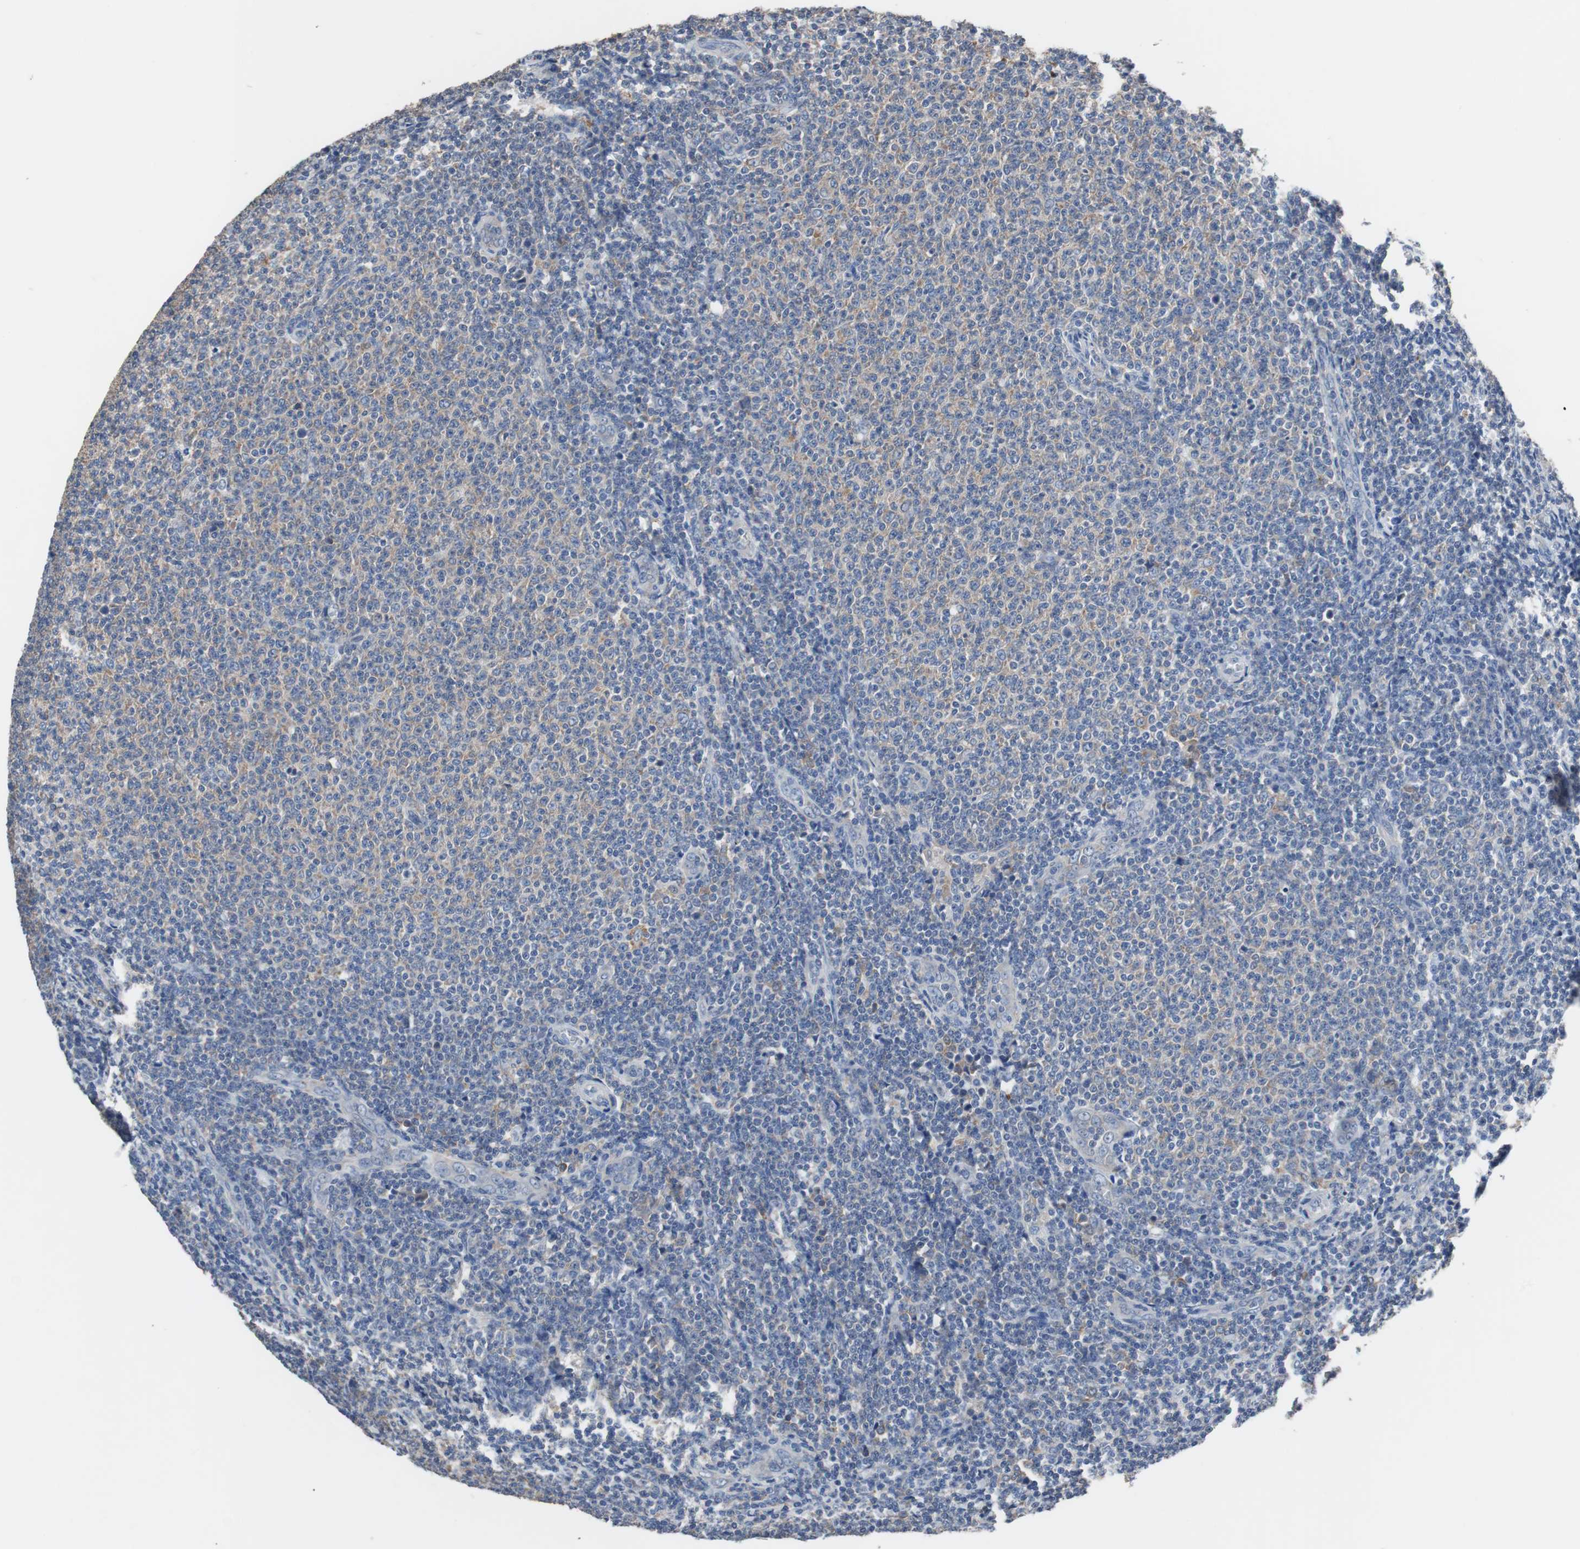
{"staining": {"intensity": "weak", "quantity": "25%-75%", "location": "cytoplasmic/membranous"}, "tissue": "lymphoma", "cell_type": "Tumor cells", "image_type": "cancer", "snomed": [{"axis": "morphology", "description": "Malignant lymphoma, non-Hodgkin's type, Low grade"}, {"axis": "topography", "description": "Lymph node"}], "caption": "This is a micrograph of immunohistochemistry (IHC) staining of malignant lymphoma, non-Hodgkin's type (low-grade), which shows weak expression in the cytoplasmic/membranous of tumor cells.", "gene": "USP10", "patient": {"sex": "male", "age": 66}}